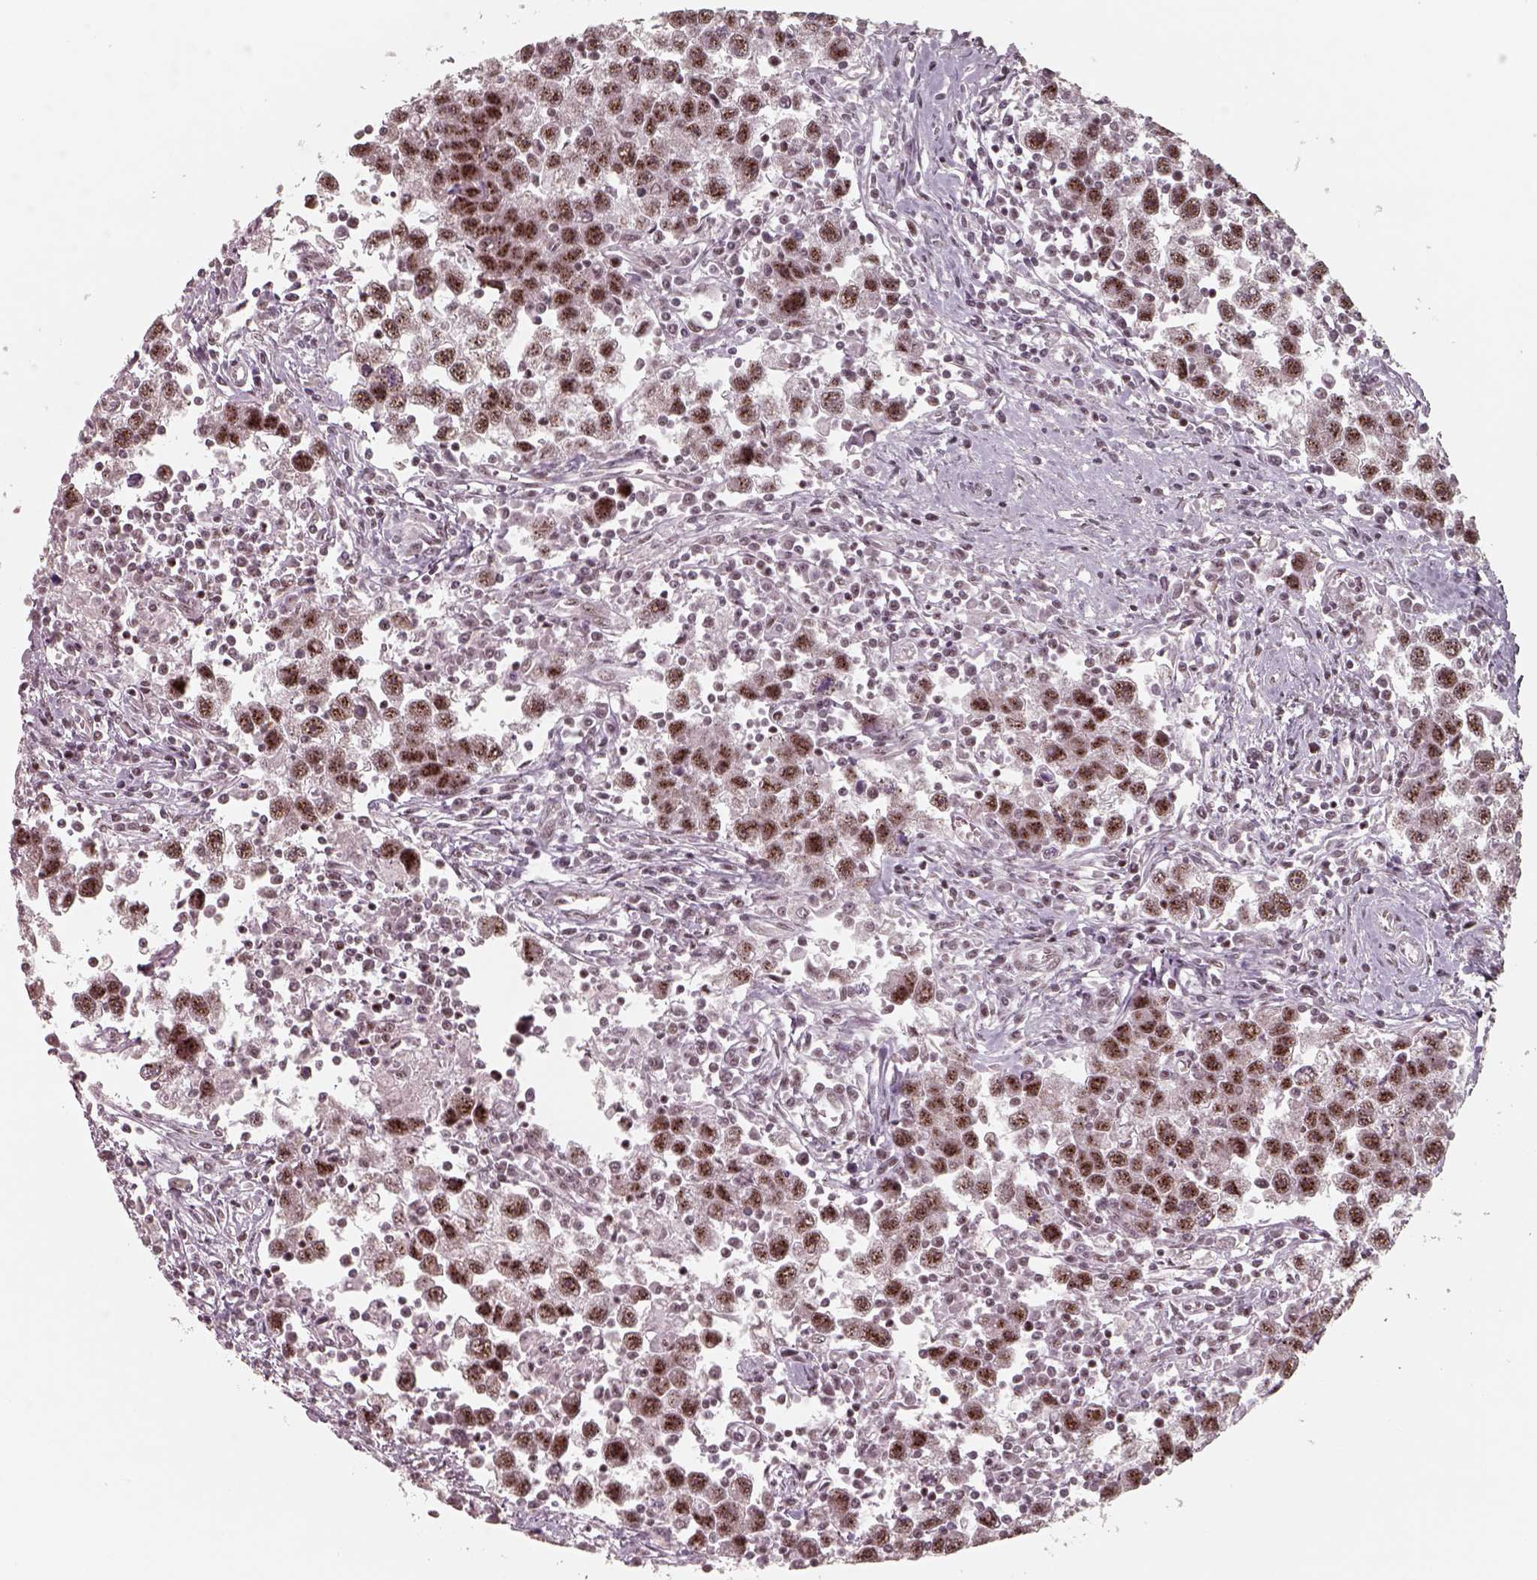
{"staining": {"intensity": "moderate", "quantity": ">75%", "location": "nuclear"}, "tissue": "testis cancer", "cell_type": "Tumor cells", "image_type": "cancer", "snomed": [{"axis": "morphology", "description": "Seminoma, NOS"}, {"axis": "topography", "description": "Testis"}], "caption": "Protein staining displays moderate nuclear expression in approximately >75% of tumor cells in seminoma (testis).", "gene": "ATXN7L3", "patient": {"sex": "male", "age": 30}}